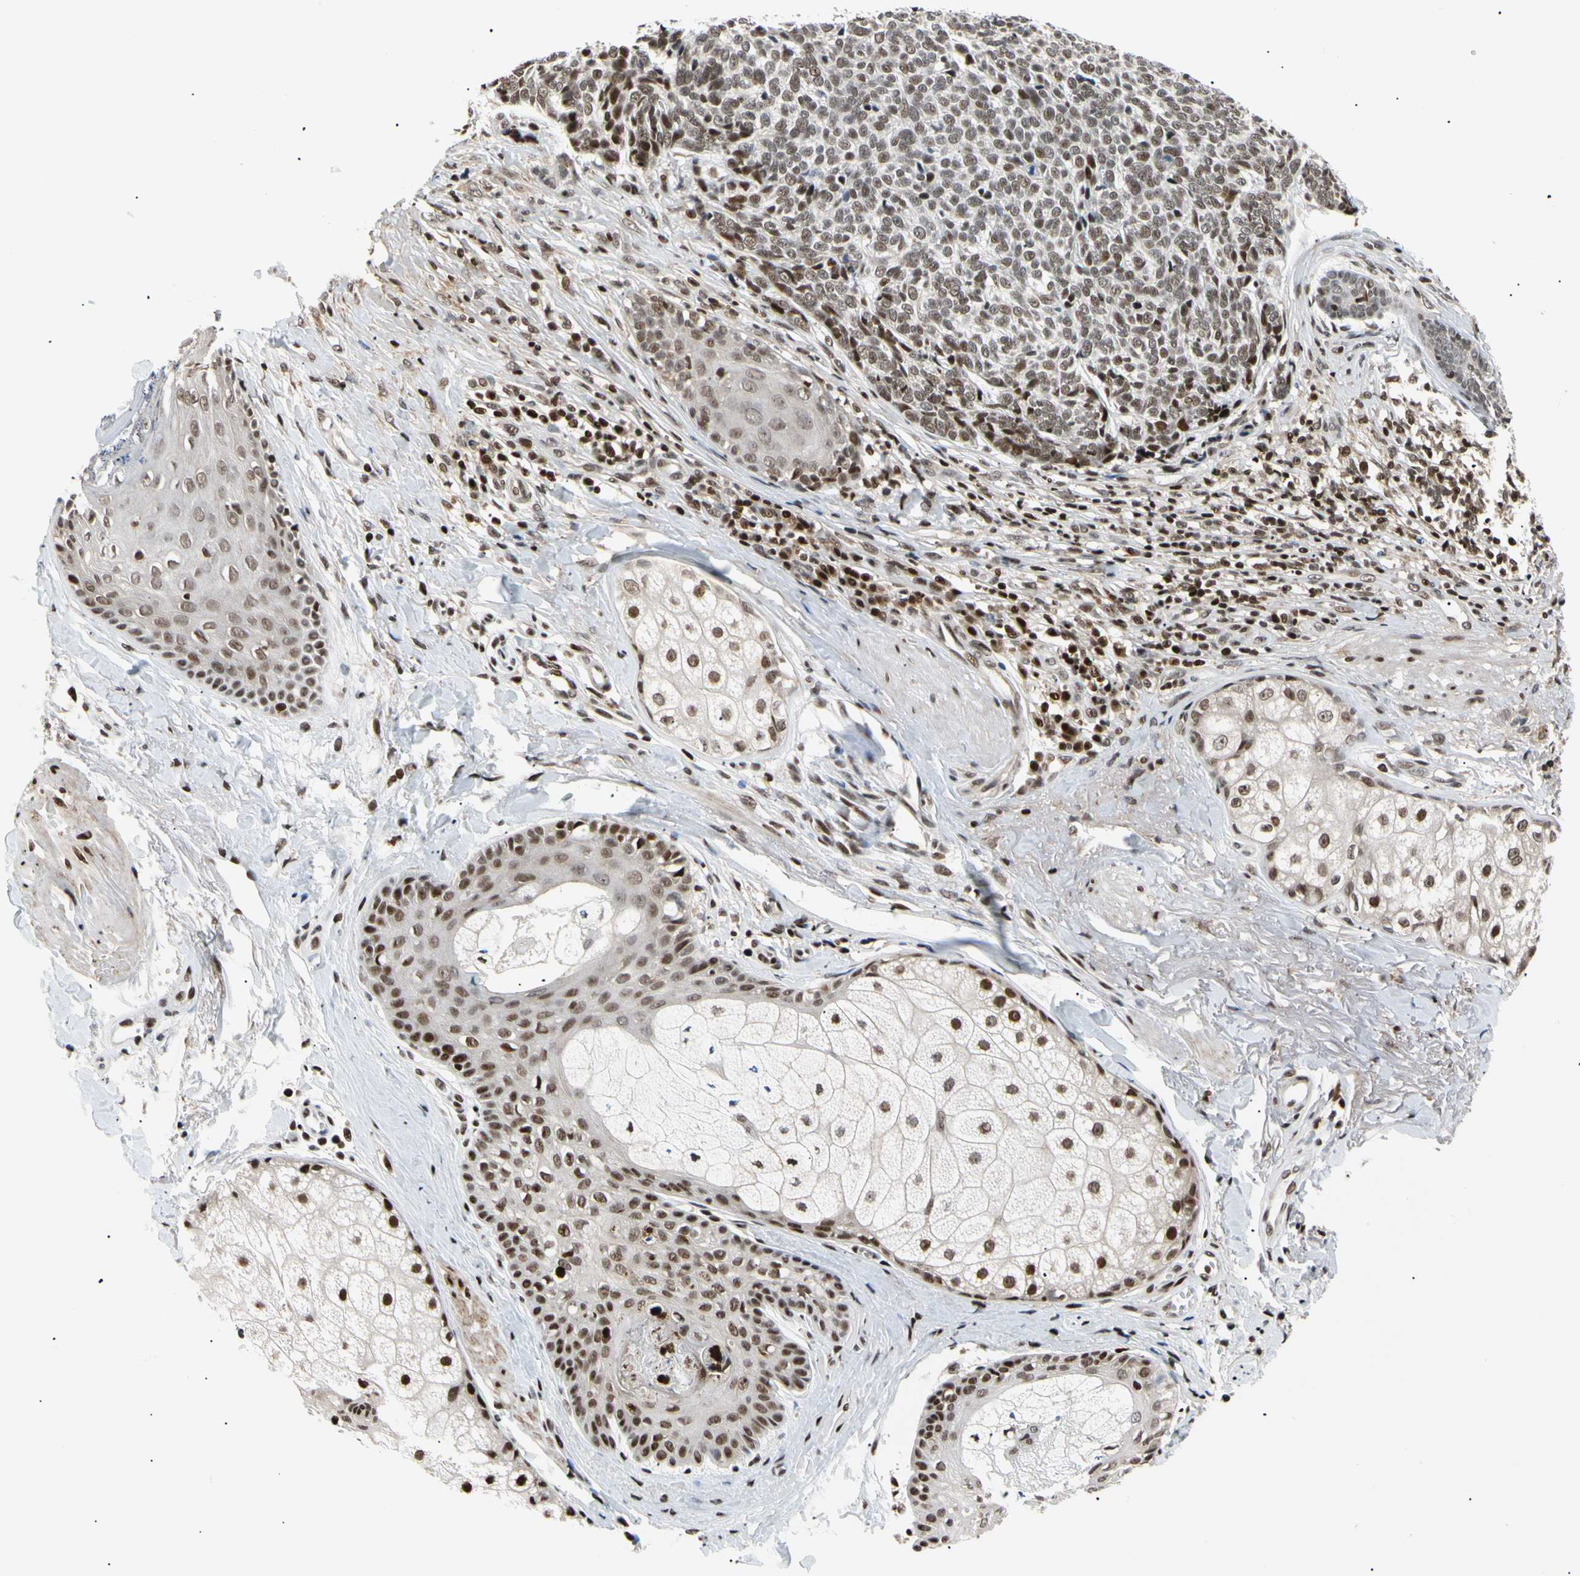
{"staining": {"intensity": "moderate", "quantity": ">75%", "location": "nuclear"}, "tissue": "skin cancer", "cell_type": "Tumor cells", "image_type": "cancer", "snomed": [{"axis": "morphology", "description": "Basal cell carcinoma"}, {"axis": "topography", "description": "Skin"}], "caption": "Moderate nuclear protein expression is appreciated in about >75% of tumor cells in basal cell carcinoma (skin). (Brightfield microscopy of DAB IHC at high magnification).", "gene": "E2F1", "patient": {"sex": "male", "age": 84}}